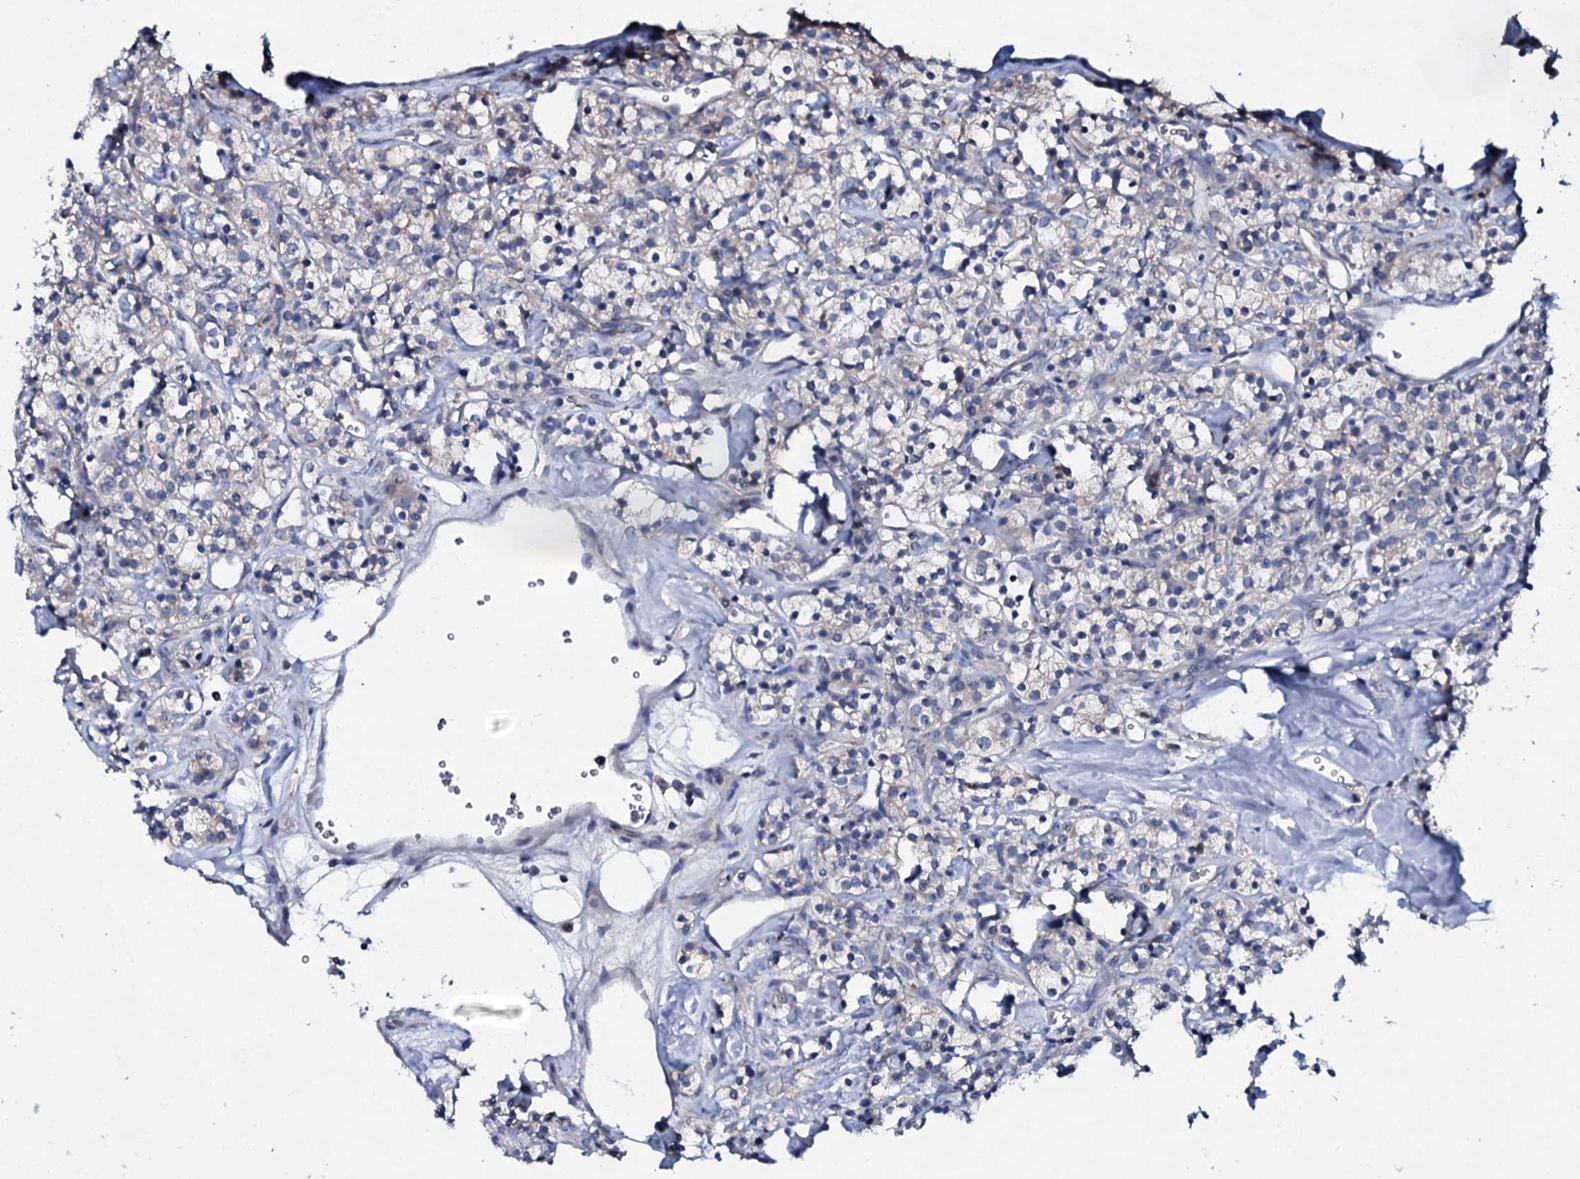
{"staining": {"intensity": "negative", "quantity": "none", "location": "none"}, "tissue": "renal cancer", "cell_type": "Tumor cells", "image_type": "cancer", "snomed": [{"axis": "morphology", "description": "Adenocarcinoma, NOS"}, {"axis": "topography", "description": "Kidney"}], "caption": "Immunohistochemistry image of neoplastic tissue: human renal adenocarcinoma stained with DAB exhibits no significant protein expression in tumor cells.", "gene": "TPGS2", "patient": {"sex": "male", "age": 77}}